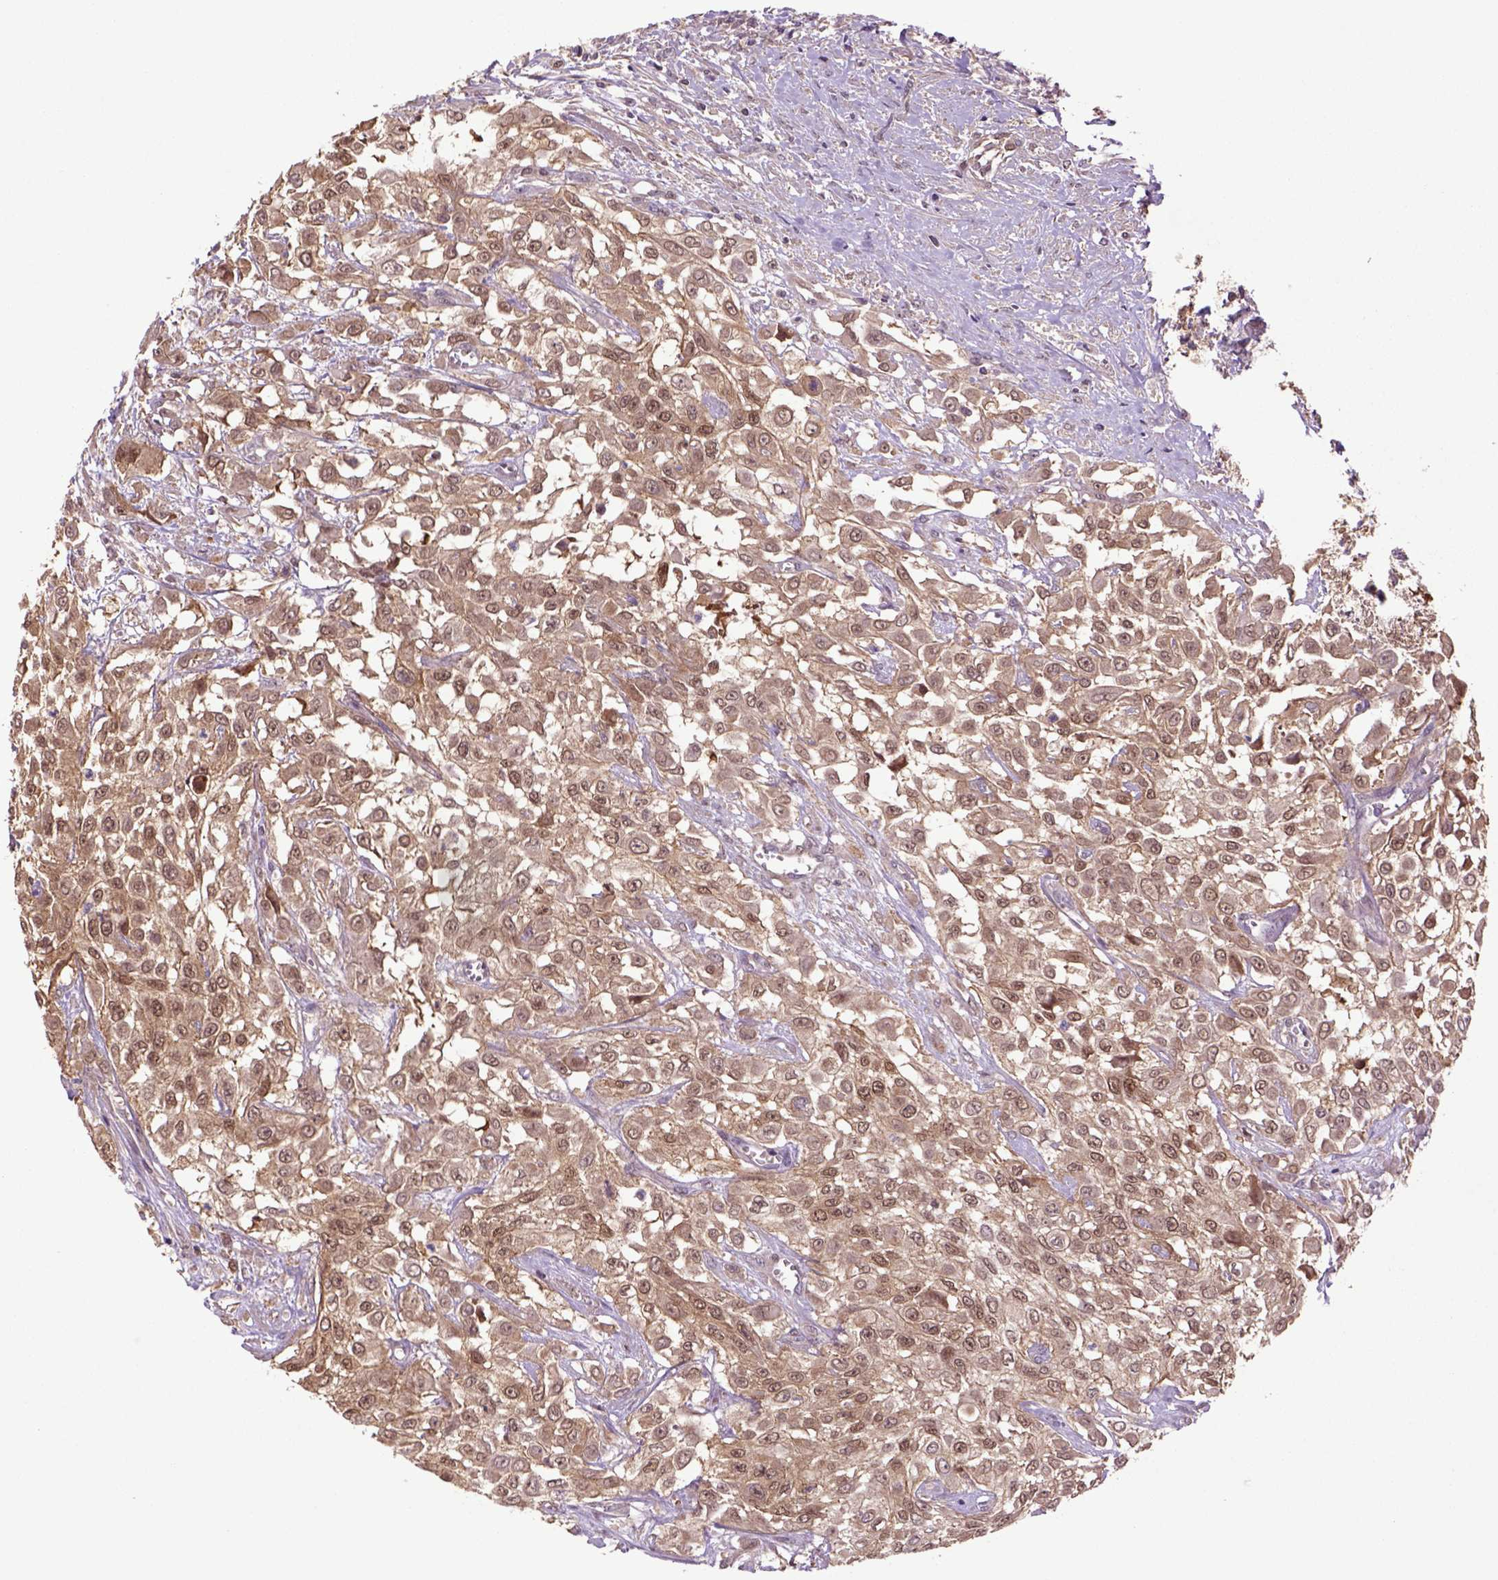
{"staining": {"intensity": "moderate", "quantity": ">75%", "location": "cytoplasmic/membranous,nuclear"}, "tissue": "urothelial cancer", "cell_type": "Tumor cells", "image_type": "cancer", "snomed": [{"axis": "morphology", "description": "Urothelial carcinoma, High grade"}, {"axis": "topography", "description": "Urinary bladder"}], "caption": "There is medium levels of moderate cytoplasmic/membranous and nuclear staining in tumor cells of urothelial cancer, as demonstrated by immunohistochemical staining (brown color).", "gene": "HSPBP1", "patient": {"sex": "male", "age": 57}}